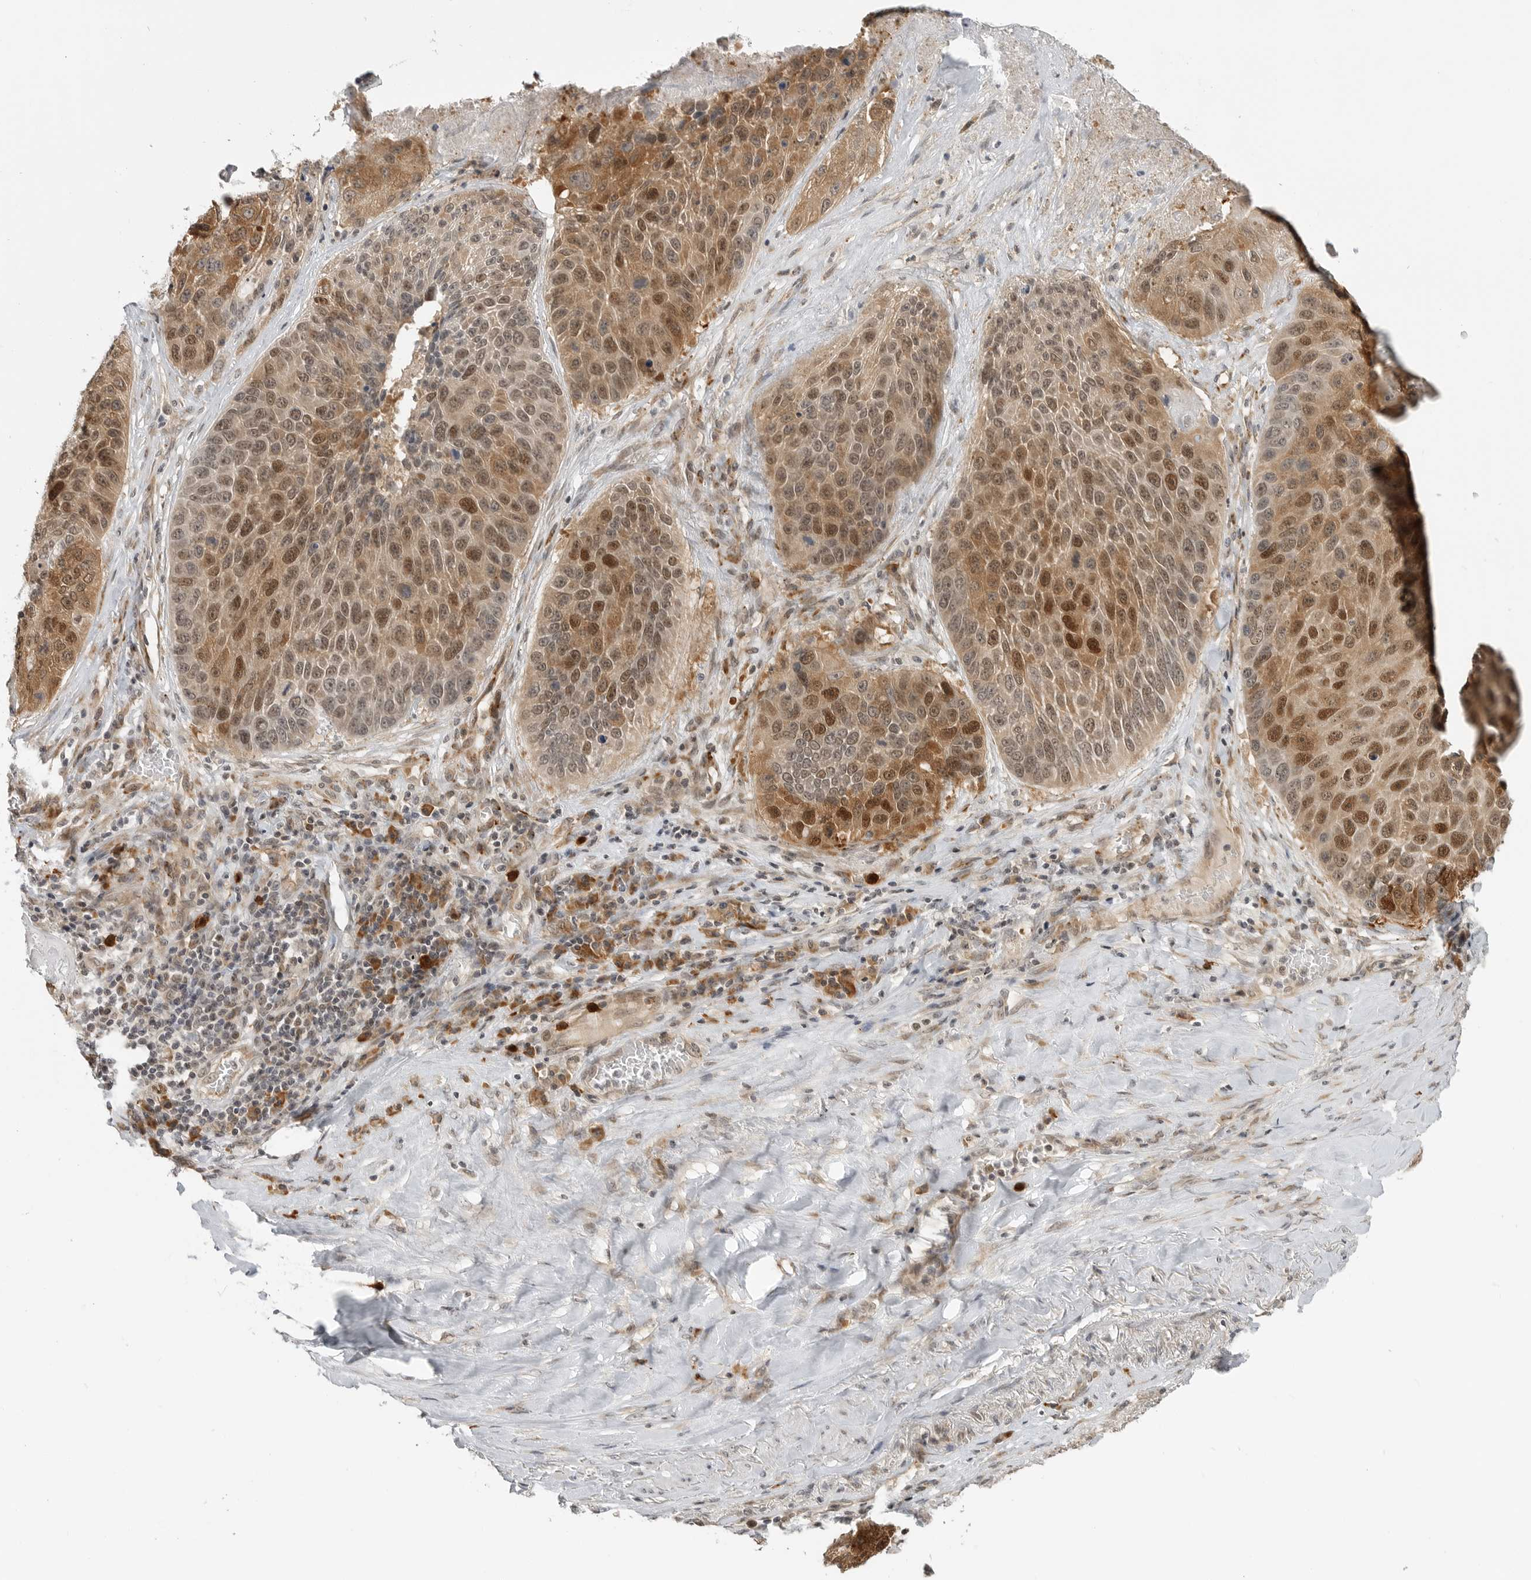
{"staining": {"intensity": "moderate", "quantity": ">75%", "location": "cytoplasmic/membranous,nuclear"}, "tissue": "lung cancer", "cell_type": "Tumor cells", "image_type": "cancer", "snomed": [{"axis": "morphology", "description": "Squamous cell carcinoma, NOS"}, {"axis": "topography", "description": "Lung"}], "caption": "Squamous cell carcinoma (lung) stained for a protein displays moderate cytoplasmic/membranous and nuclear positivity in tumor cells. The protein of interest is shown in brown color, while the nuclei are stained blue.", "gene": "CEP295NL", "patient": {"sex": "male", "age": 61}}